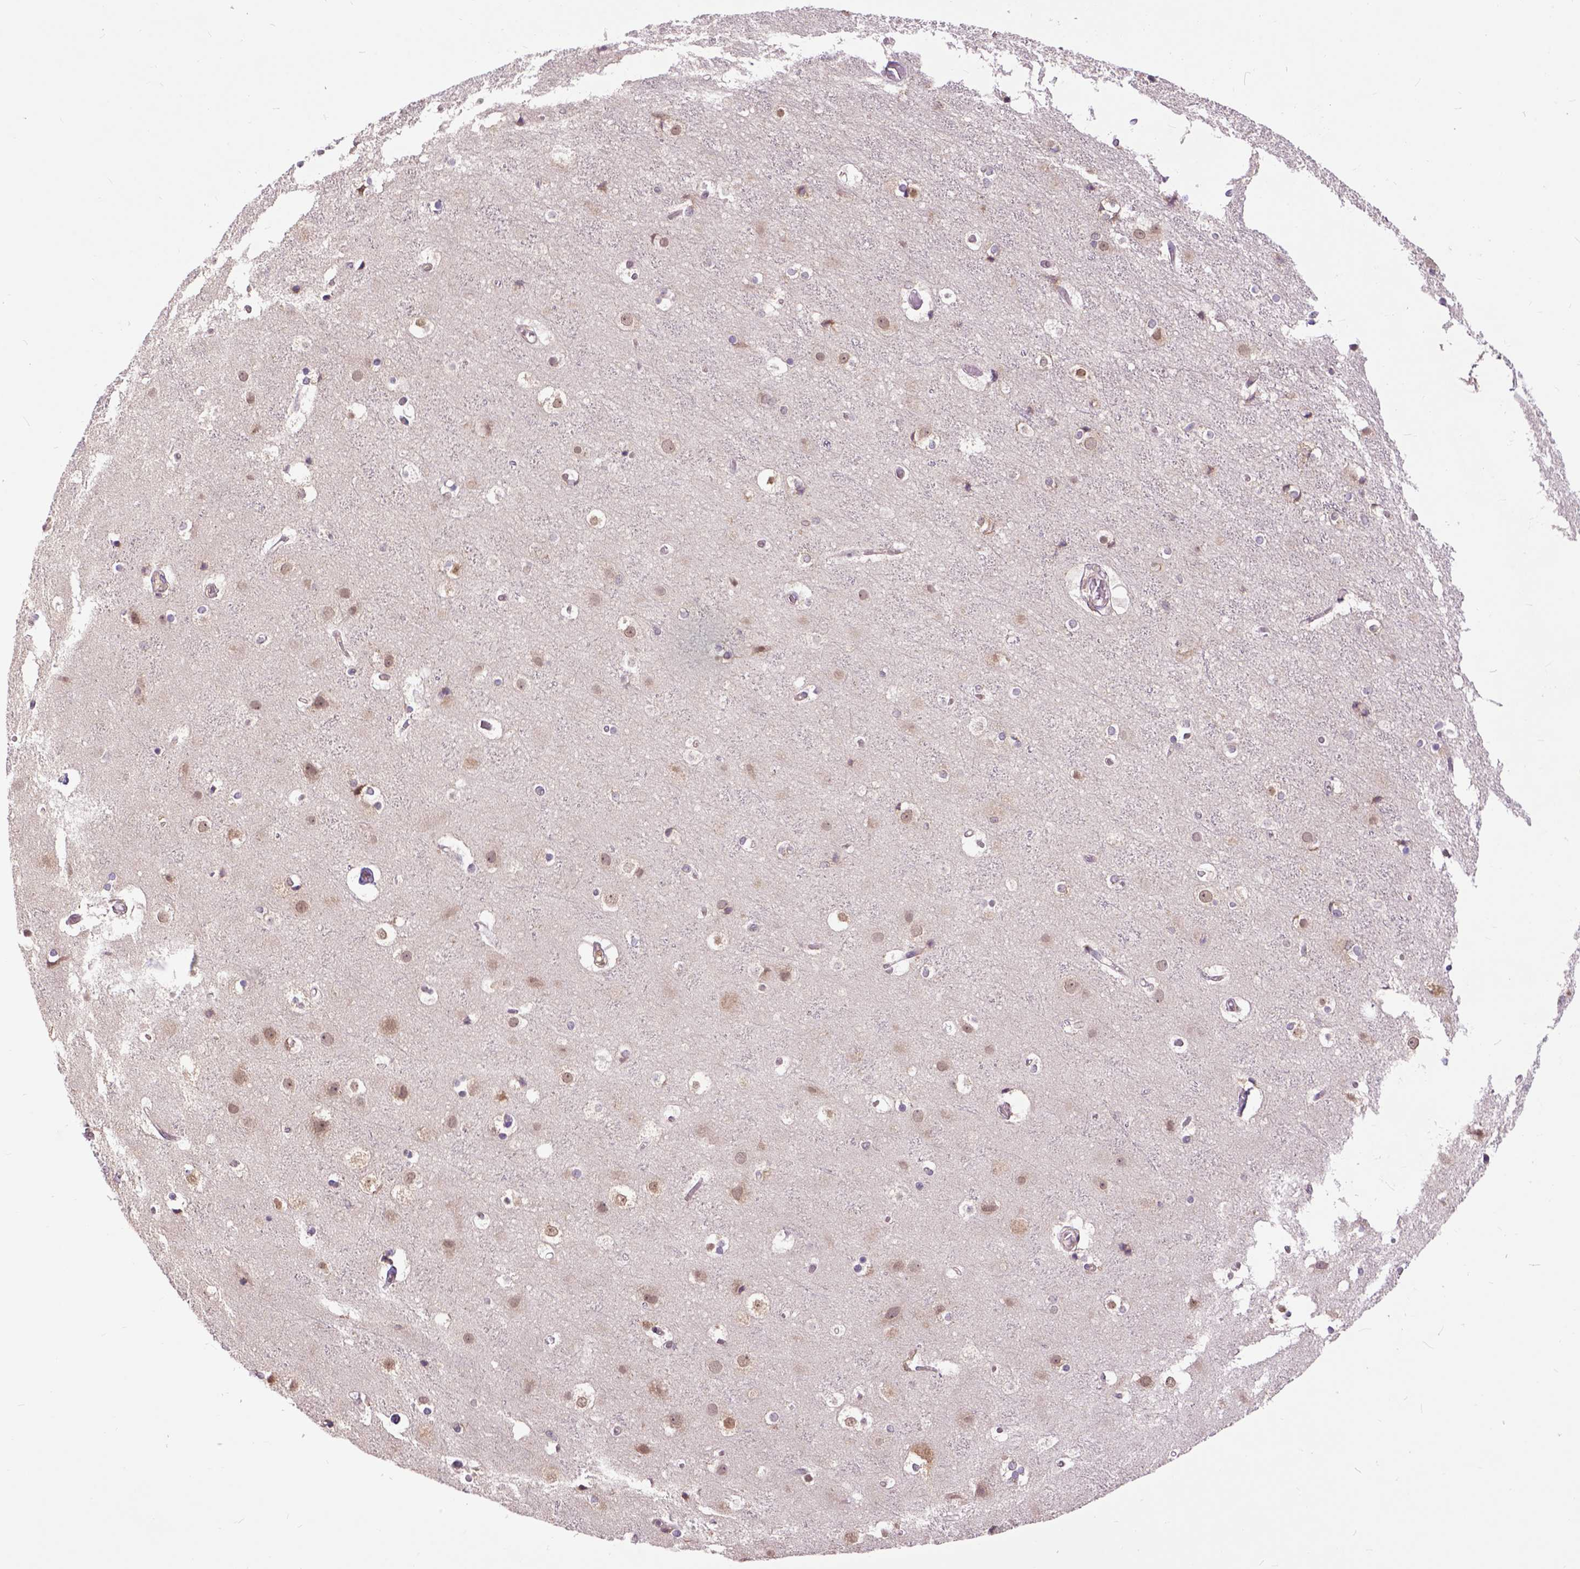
{"staining": {"intensity": "negative", "quantity": "none", "location": "none"}, "tissue": "cerebral cortex", "cell_type": "Endothelial cells", "image_type": "normal", "snomed": [{"axis": "morphology", "description": "Normal tissue, NOS"}, {"axis": "topography", "description": "Cerebral cortex"}], "caption": "High power microscopy micrograph of an immunohistochemistry (IHC) micrograph of unremarkable cerebral cortex, revealing no significant positivity in endothelial cells.", "gene": "ARL1", "patient": {"sex": "female", "age": 52}}